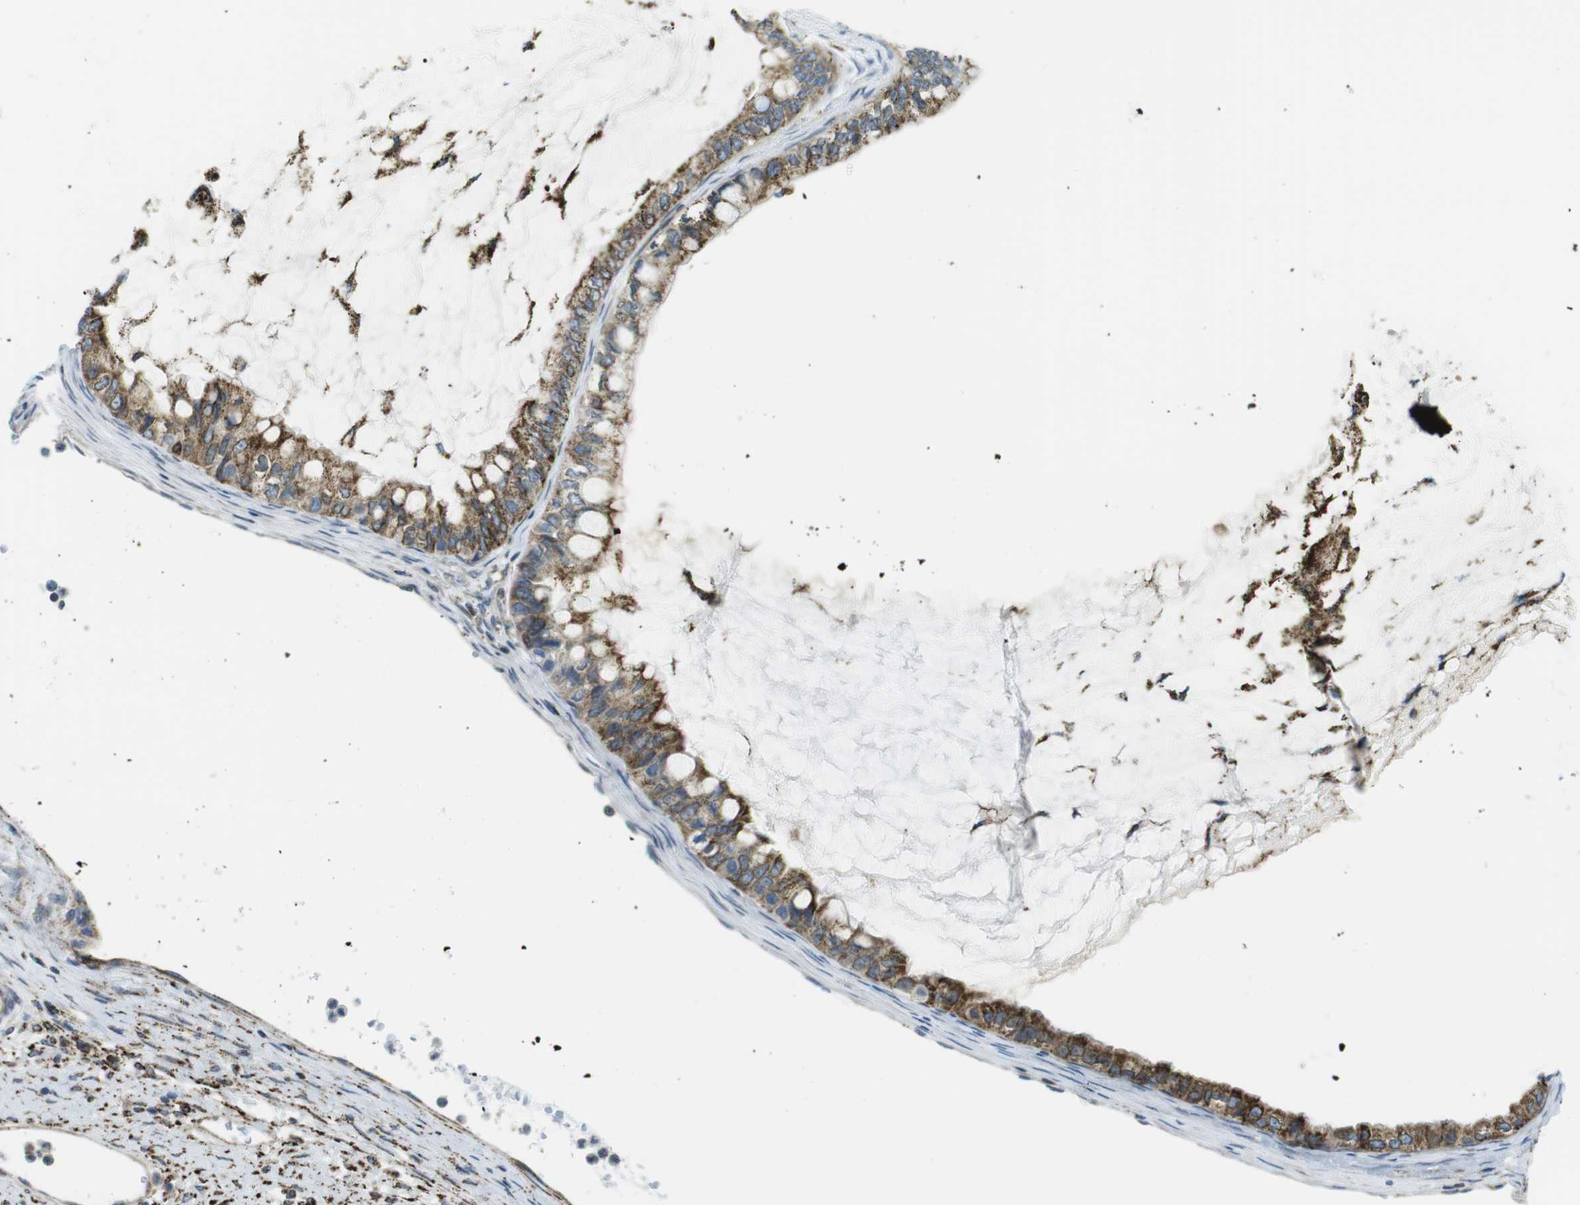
{"staining": {"intensity": "moderate", "quantity": ">75%", "location": "cytoplasmic/membranous"}, "tissue": "ovarian cancer", "cell_type": "Tumor cells", "image_type": "cancer", "snomed": [{"axis": "morphology", "description": "Cystadenocarcinoma, mucinous, NOS"}, {"axis": "topography", "description": "Ovary"}], "caption": "Immunohistochemistry photomicrograph of ovarian mucinous cystadenocarcinoma stained for a protein (brown), which demonstrates medium levels of moderate cytoplasmic/membranous expression in about >75% of tumor cells.", "gene": "KCNE3", "patient": {"sex": "female", "age": 80}}